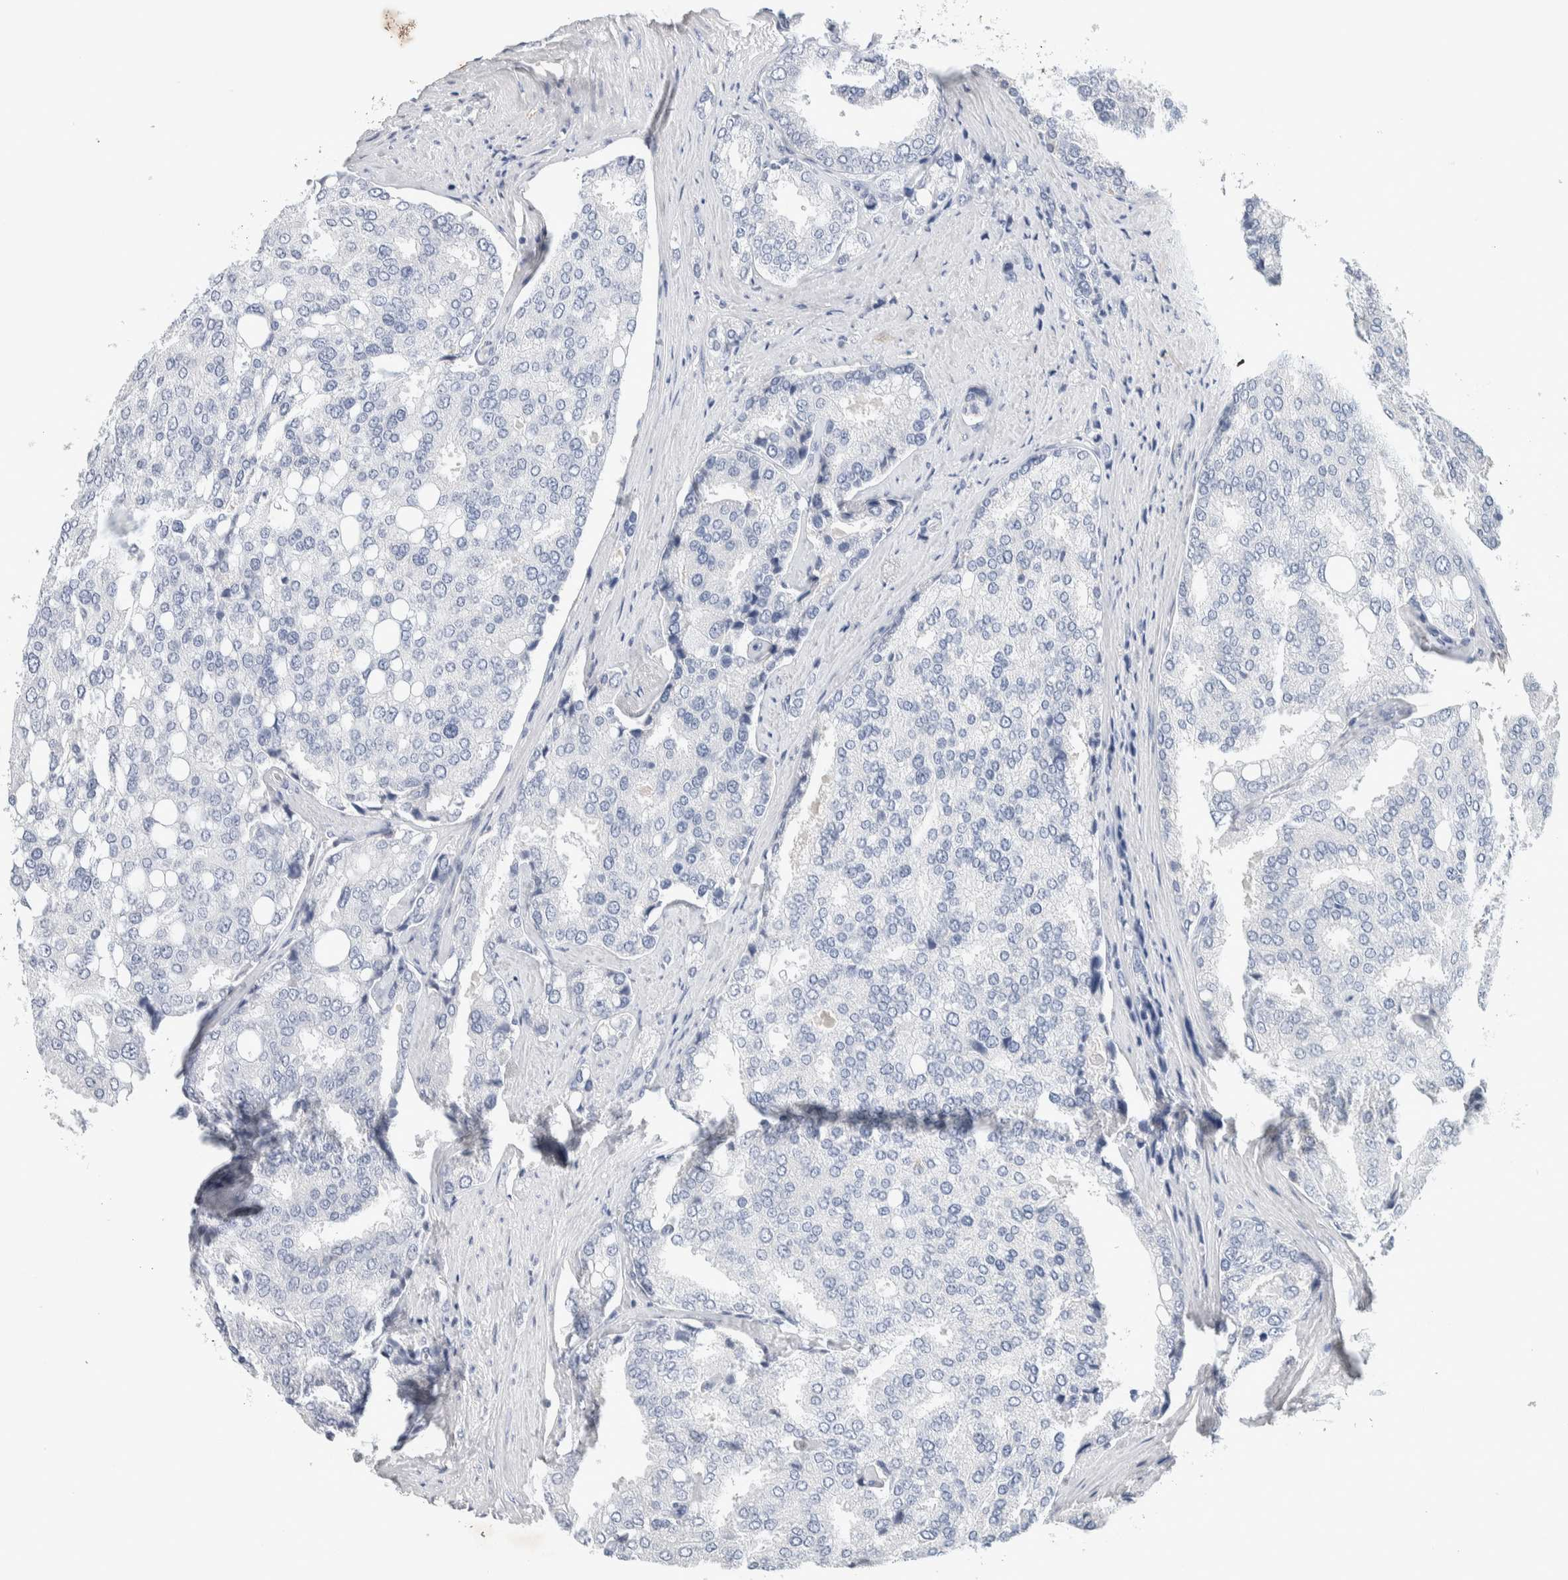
{"staining": {"intensity": "negative", "quantity": "none", "location": "none"}, "tissue": "prostate cancer", "cell_type": "Tumor cells", "image_type": "cancer", "snomed": [{"axis": "morphology", "description": "Adenocarcinoma, High grade"}, {"axis": "topography", "description": "Prostate"}], "caption": "DAB immunohistochemical staining of human prostate high-grade adenocarcinoma exhibits no significant expression in tumor cells.", "gene": "NCF2", "patient": {"sex": "male", "age": 50}}